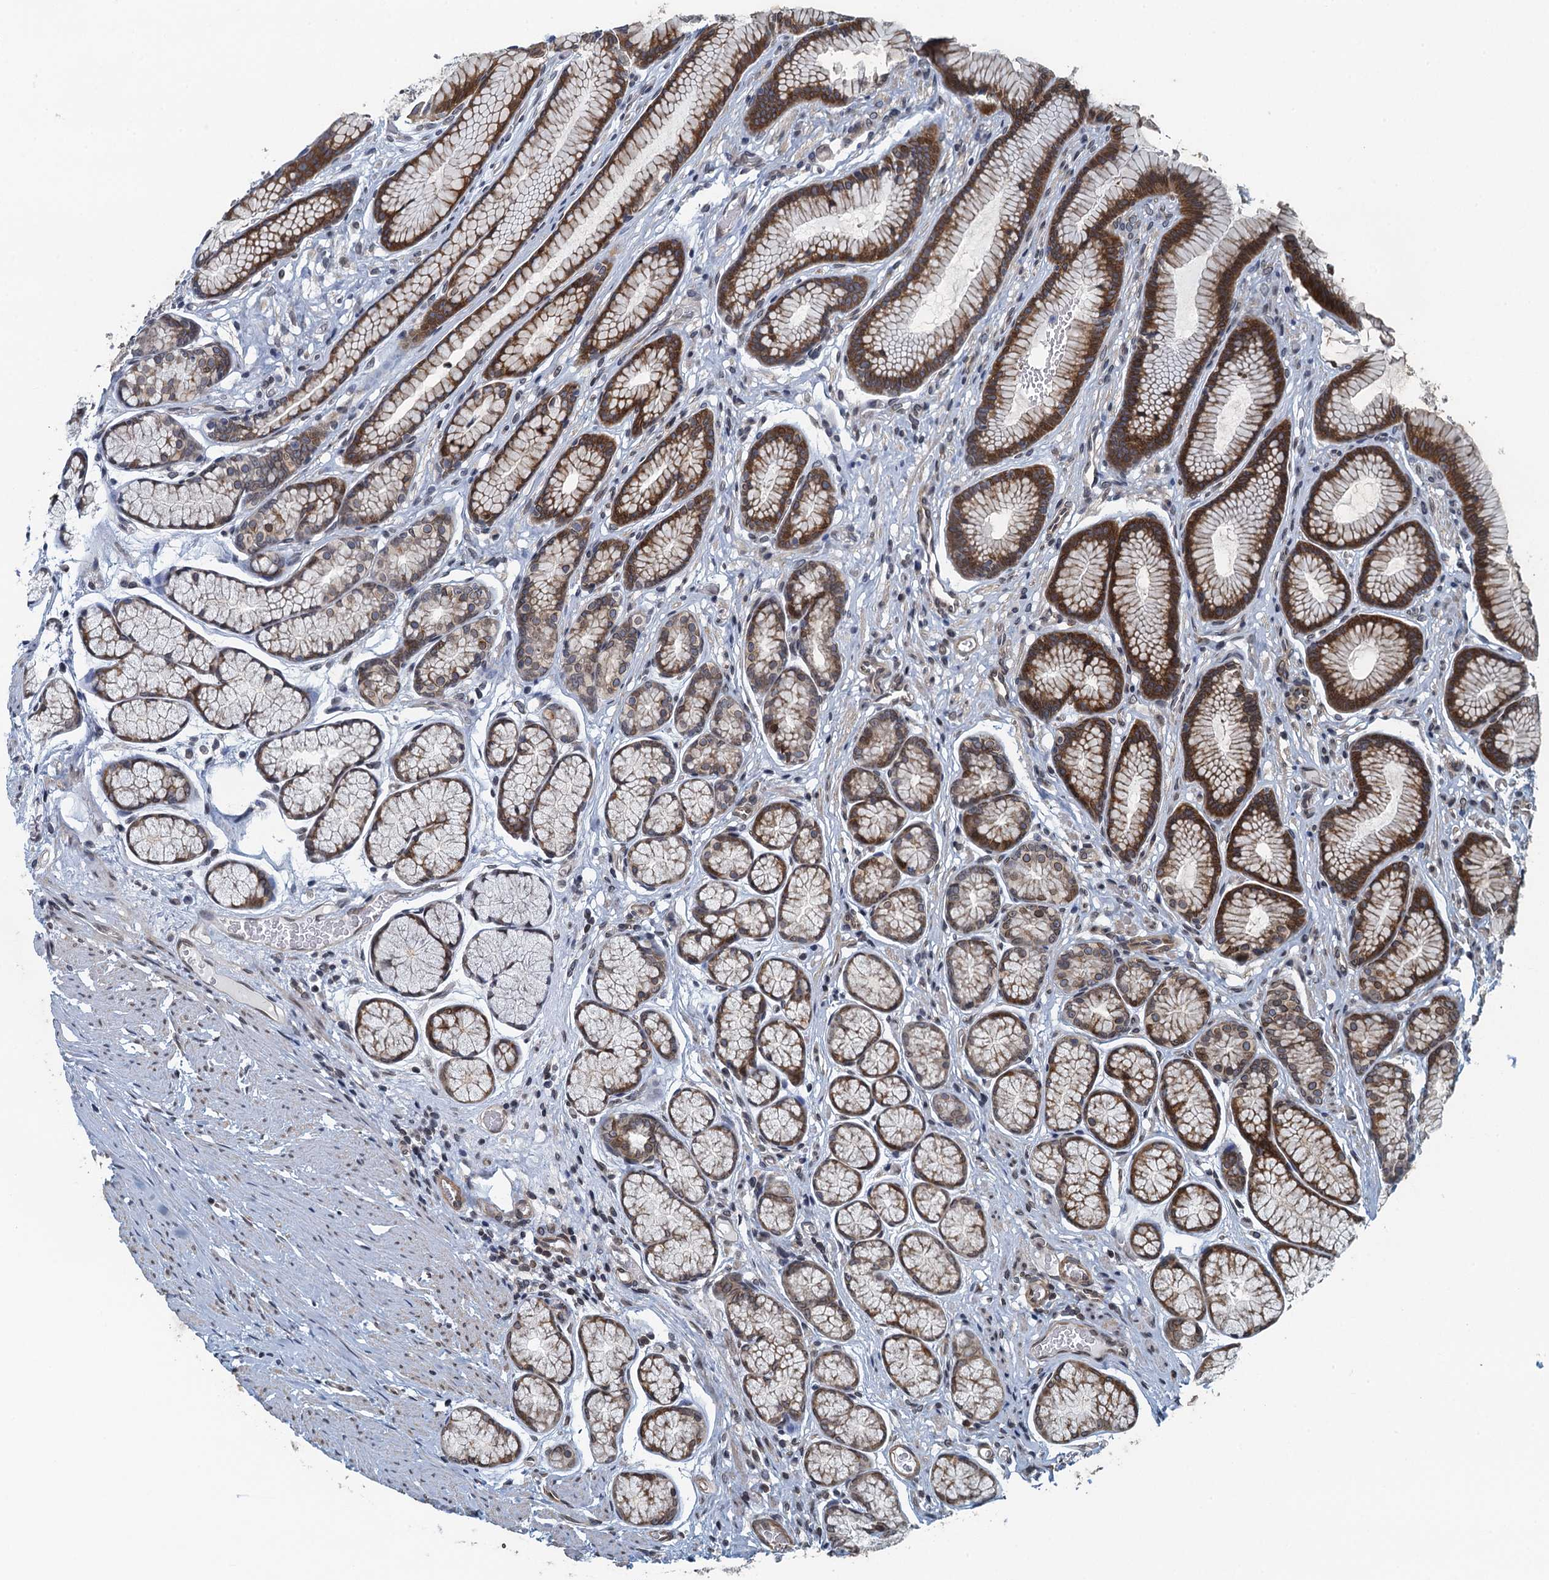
{"staining": {"intensity": "moderate", "quantity": "25%-75%", "location": "cytoplasmic/membranous,nuclear"}, "tissue": "stomach", "cell_type": "Glandular cells", "image_type": "normal", "snomed": [{"axis": "morphology", "description": "Normal tissue, NOS"}, {"axis": "topography", "description": "Stomach"}], "caption": "Protein staining of benign stomach reveals moderate cytoplasmic/membranous,nuclear expression in about 25%-75% of glandular cells. The protein is stained brown, and the nuclei are stained in blue (DAB (3,3'-diaminobenzidine) IHC with brightfield microscopy, high magnification).", "gene": "CCDC34", "patient": {"sex": "male", "age": 42}}